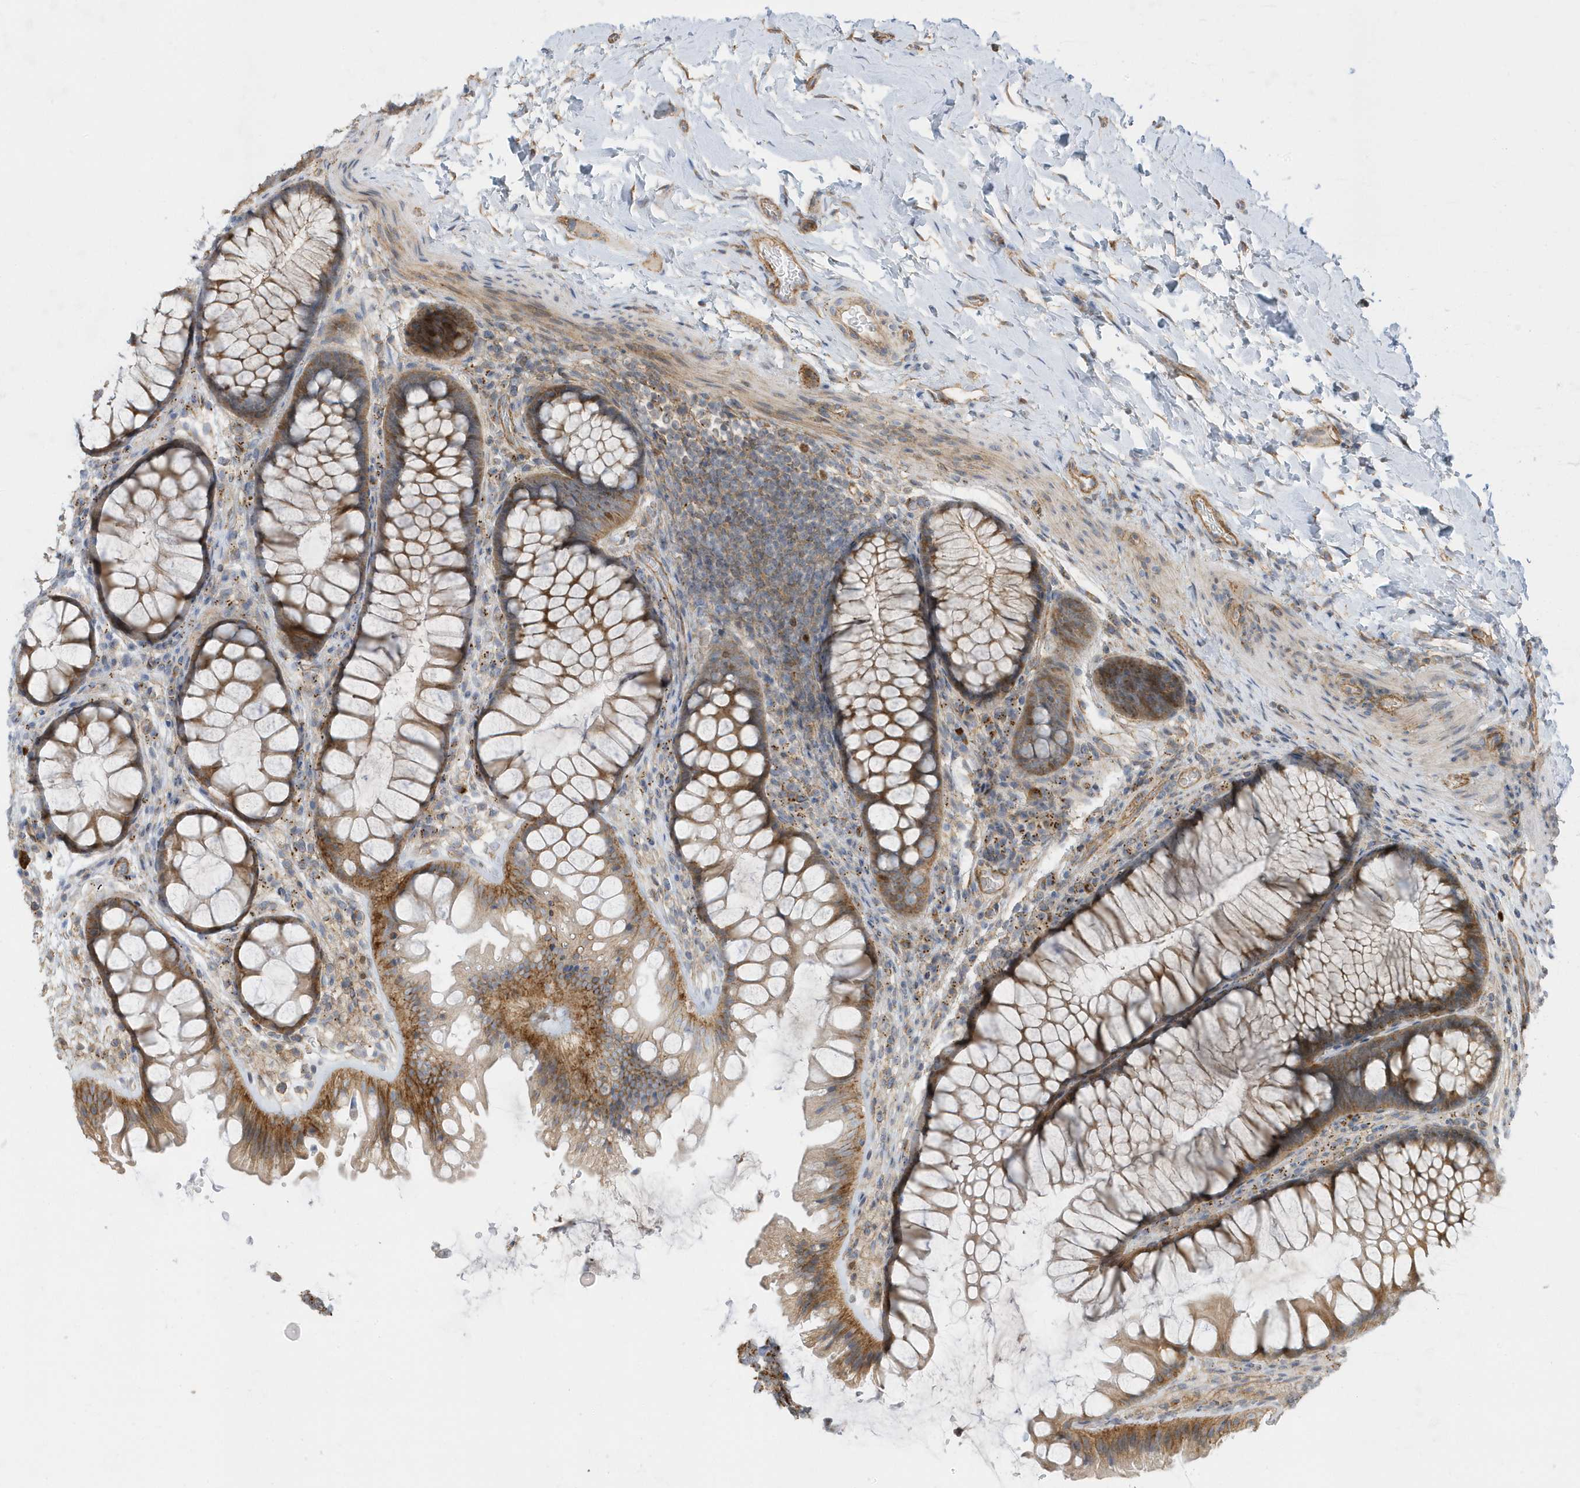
{"staining": {"intensity": "moderate", "quantity": ">75%", "location": "cytoplasmic/membranous"}, "tissue": "colon", "cell_type": "Endothelial cells", "image_type": "normal", "snomed": [{"axis": "morphology", "description": "Normal tissue, NOS"}, {"axis": "topography", "description": "Colon"}], "caption": "Protein expression analysis of unremarkable colon displays moderate cytoplasmic/membranous positivity in about >75% of endothelial cells.", "gene": "HRH4", "patient": {"sex": "female", "age": 62}}